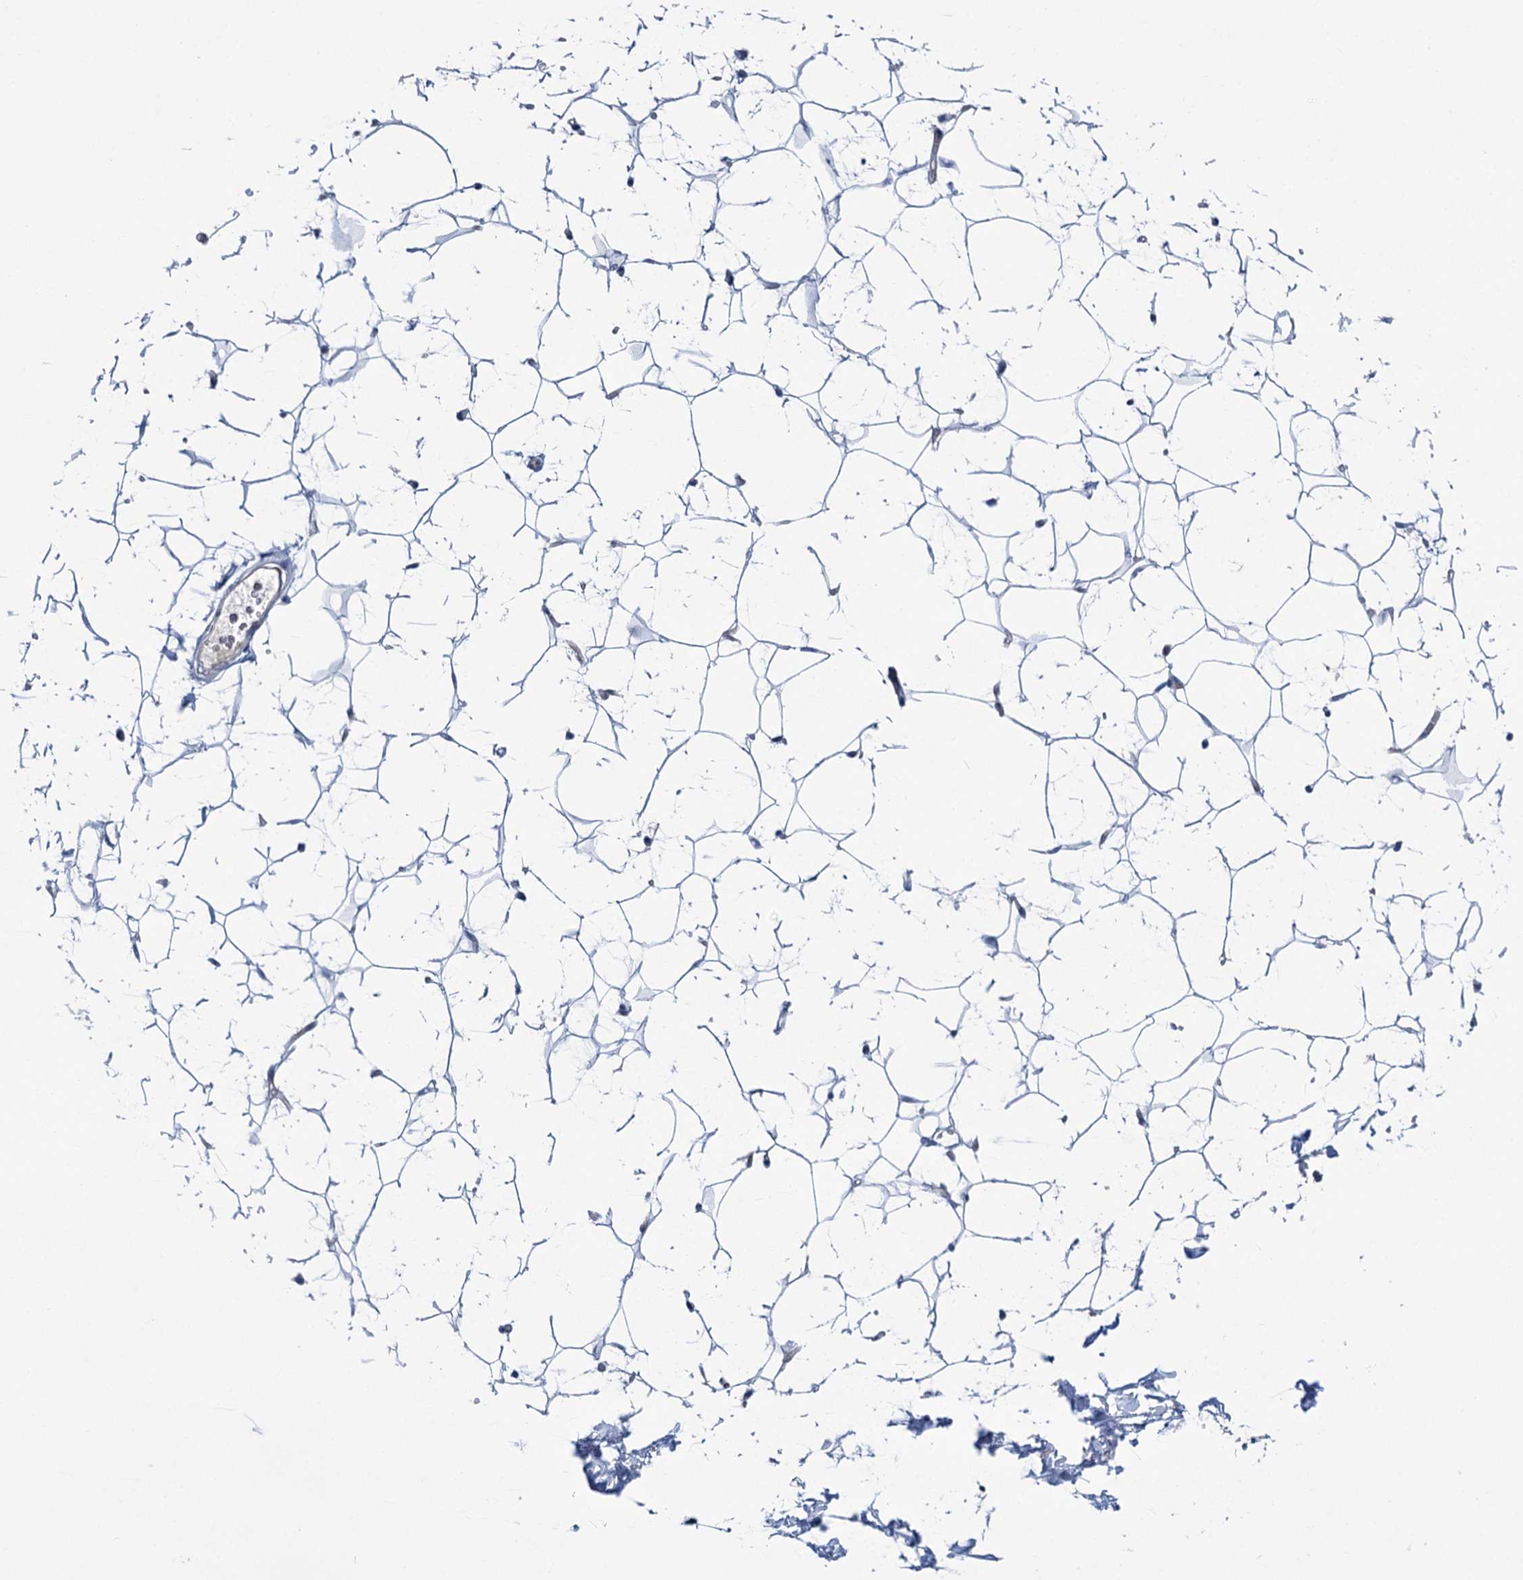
{"staining": {"intensity": "negative", "quantity": "none", "location": "none"}, "tissue": "adipose tissue", "cell_type": "Adipocytes", "image_type": "normal", "snomed": [{"axis": "morphology", "description": "Normal tissue, NOS"}, {"axis": "topography", "description": "Breast"}], "caption": "IHC histopathology image of benign human adipose tissue stained for a protein (brown), which shows no staining in adipocytes. (DAB immunohistochemistry with hematoxylin counter stain).", "gene": "CHDH", "patient": {"sex": "female", "age": 26}}